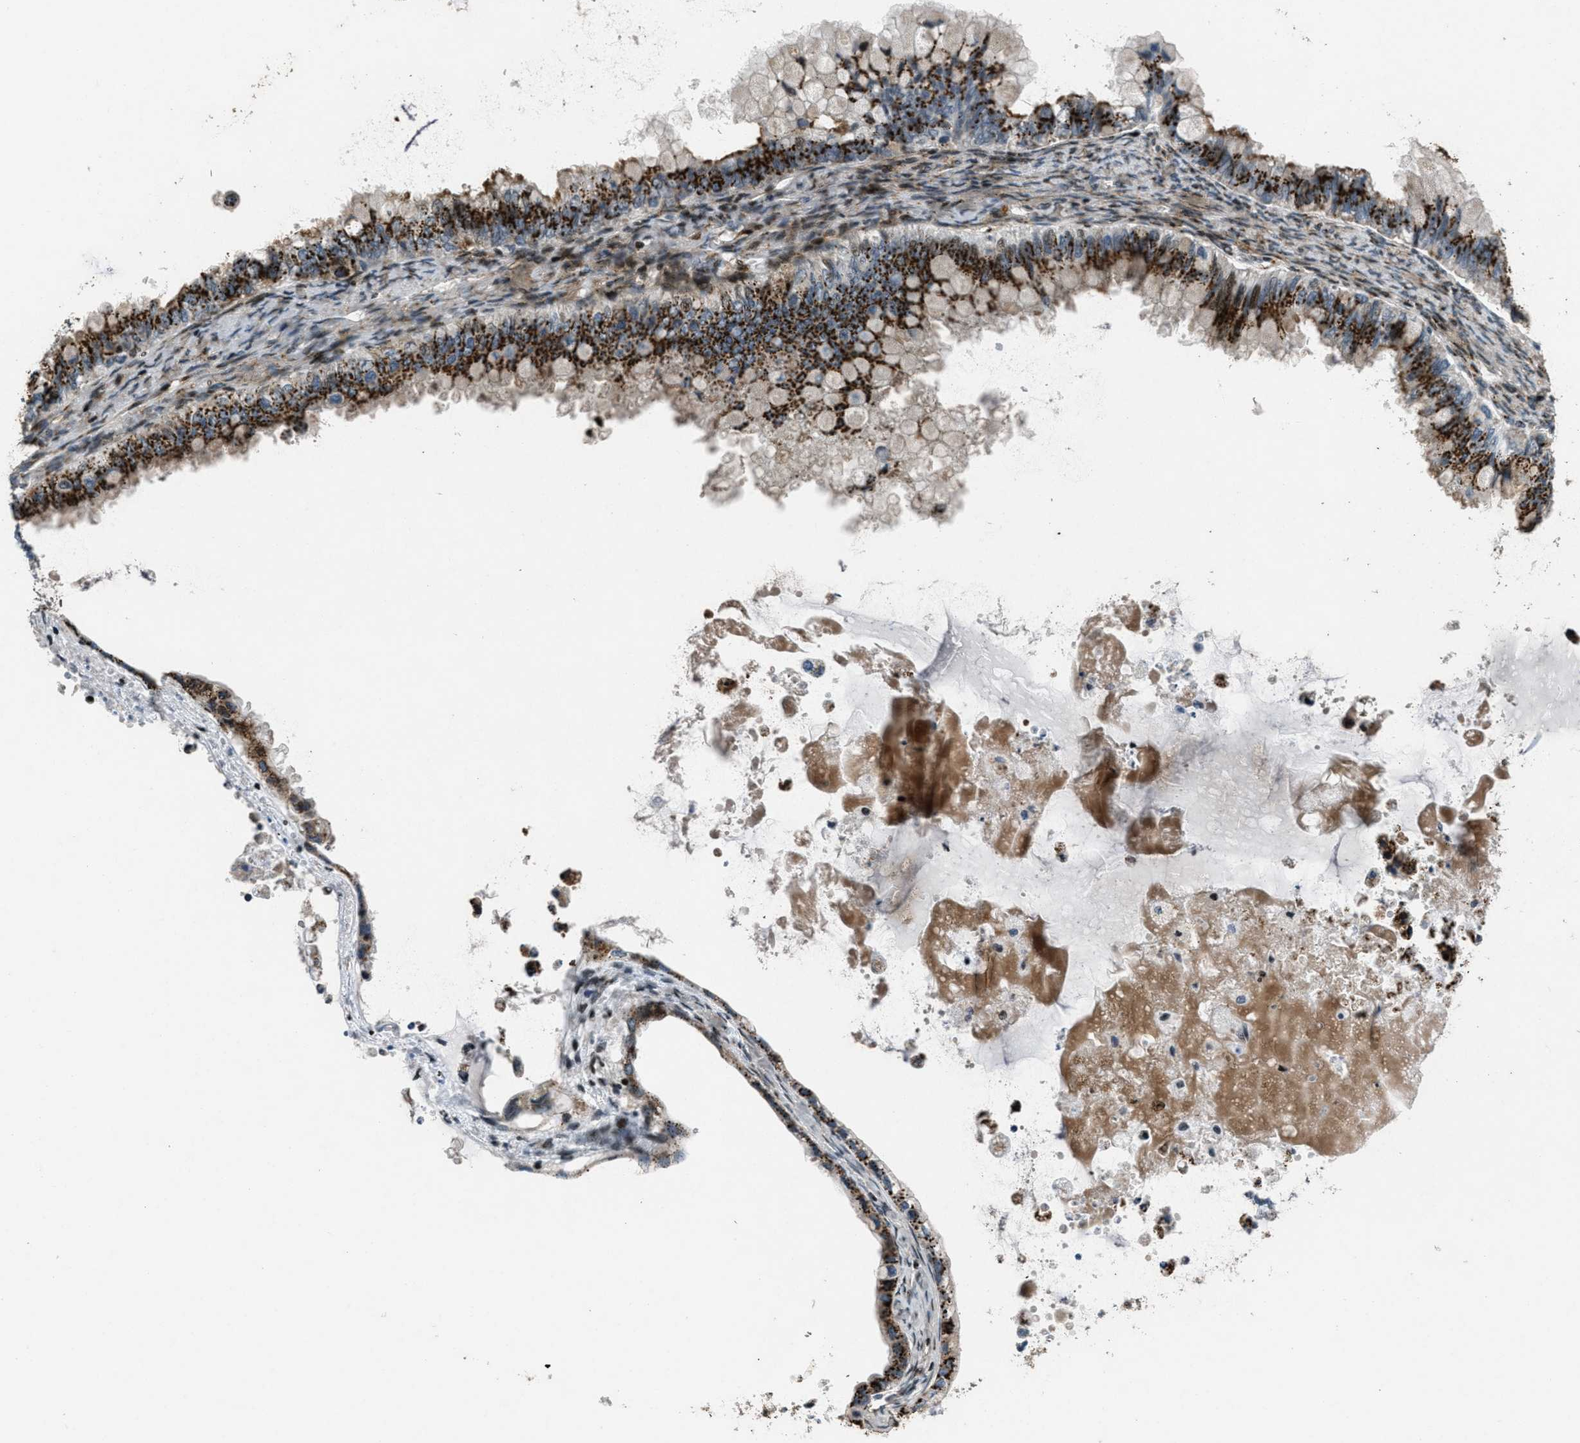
{"staining": {"intensity": "strong", "quantity": ">75%", "location": "cytoplasmic/membranous"}, "tissue": "ovarian cancer", "cell_type": "Tumor cells", "image_type": "cancer", "snomed": [{"axis": "morphology", "description": "Cystadenocarcinoma, mucinous, NOS"}, {"axis": "topography", "description": "Ovary"}], "caption": "Immunohistochemical staining of human mucinous cystadenocarcinoma (ovarian) exhibits high levels of strong cytoplasmic/membranous staining in approximately >75% of tumor cells.", "gene": "GPC6", "patient": {"sex": "female", "age": 80}}